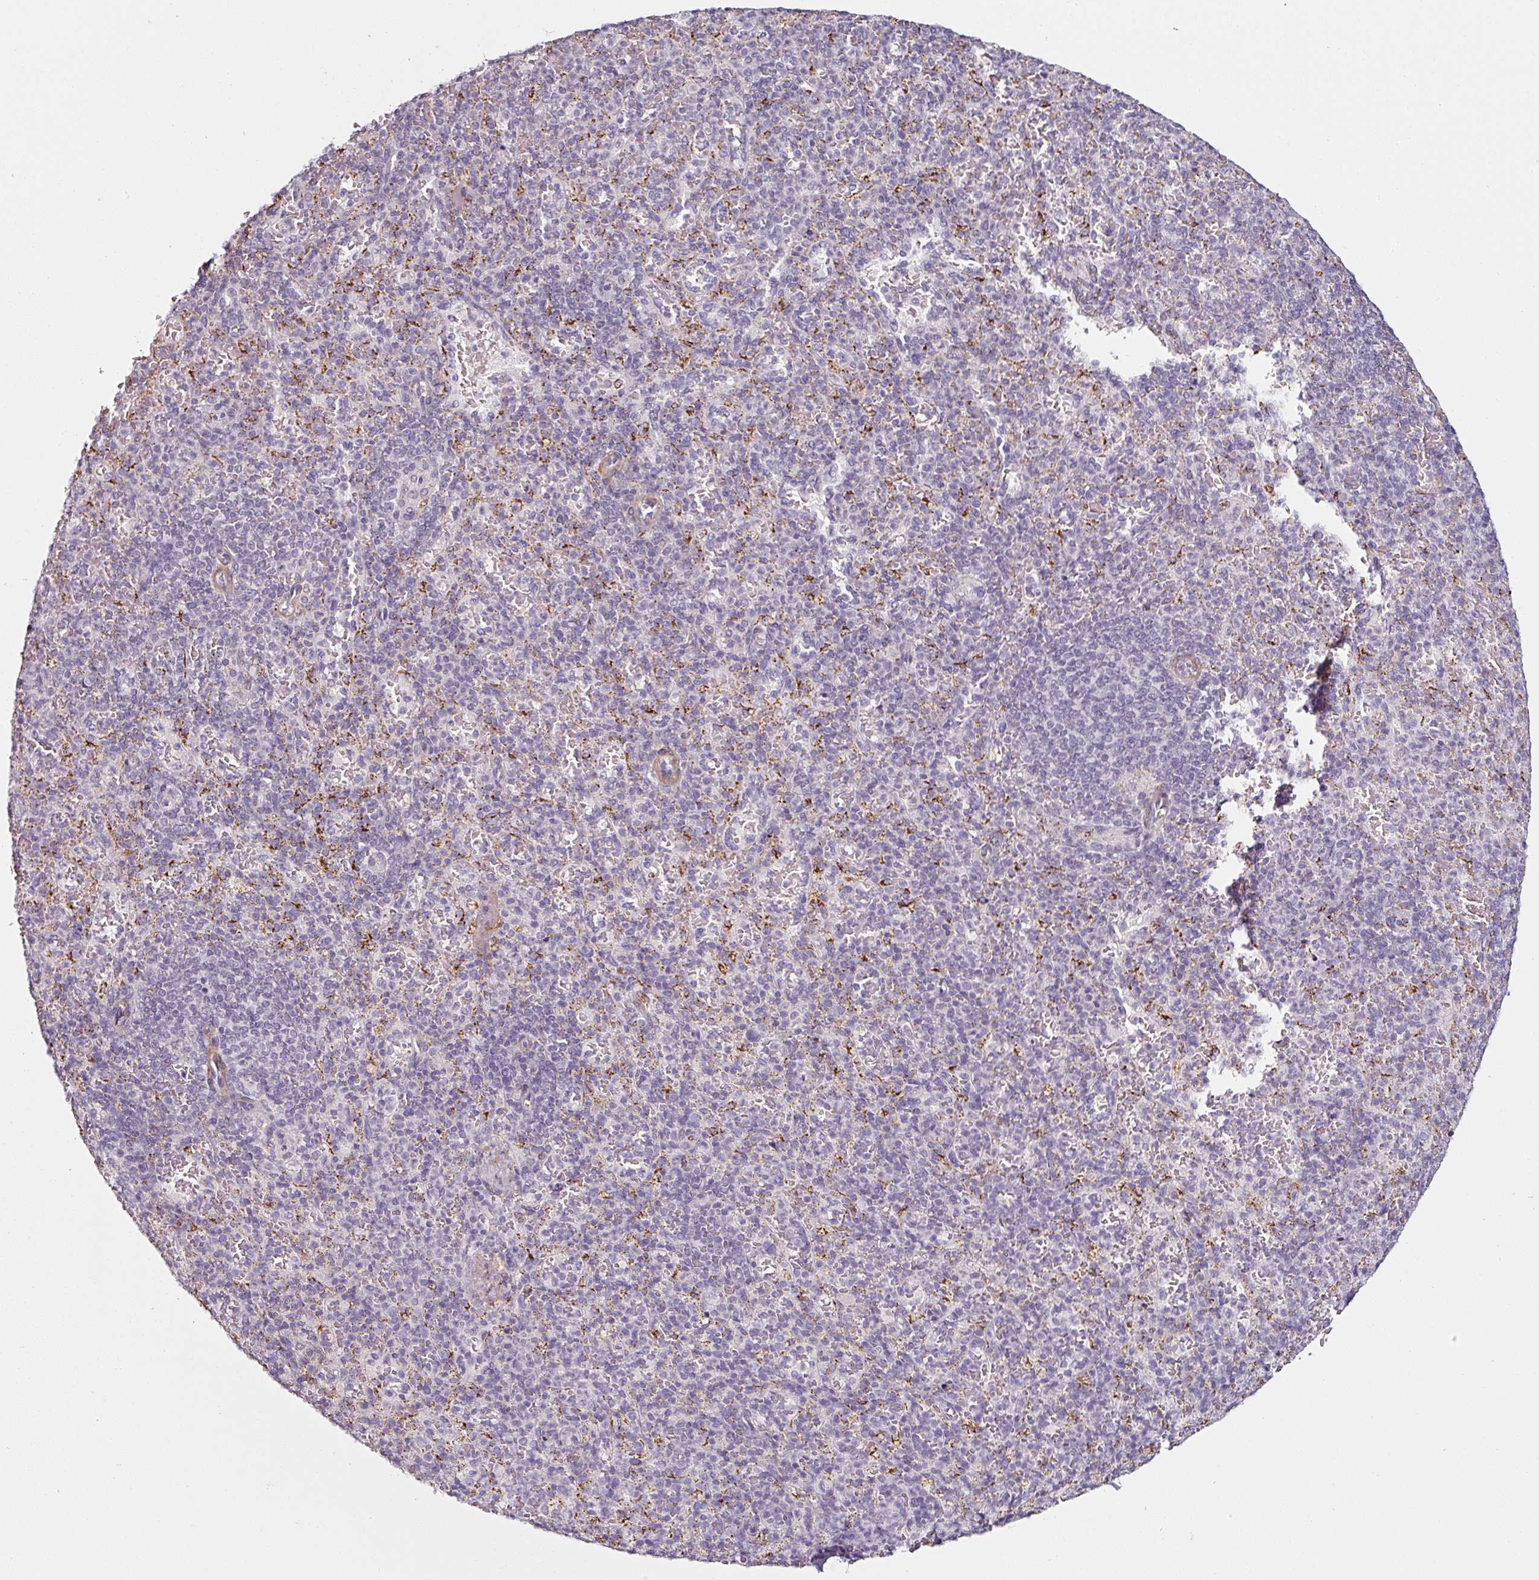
{"staining": {"intensity": "negative", "quantity": "none", "location": "none"}, "tissue": "spleen", "cell_type": "Cells in red pulp", "image_type": "normal", "snomed": [{"axis": "morphology", "description": "Normal tissue, NOS"}, {"axis": "topography", "description": "Spleen"}], "caption": "A photomicrograph of human spleen is negative for staining in cells in red pulp. (IHC, brightfield microscopy, high magnification).", "gene": "CAP2", "patient": {"sex": "female", "age": 74}}